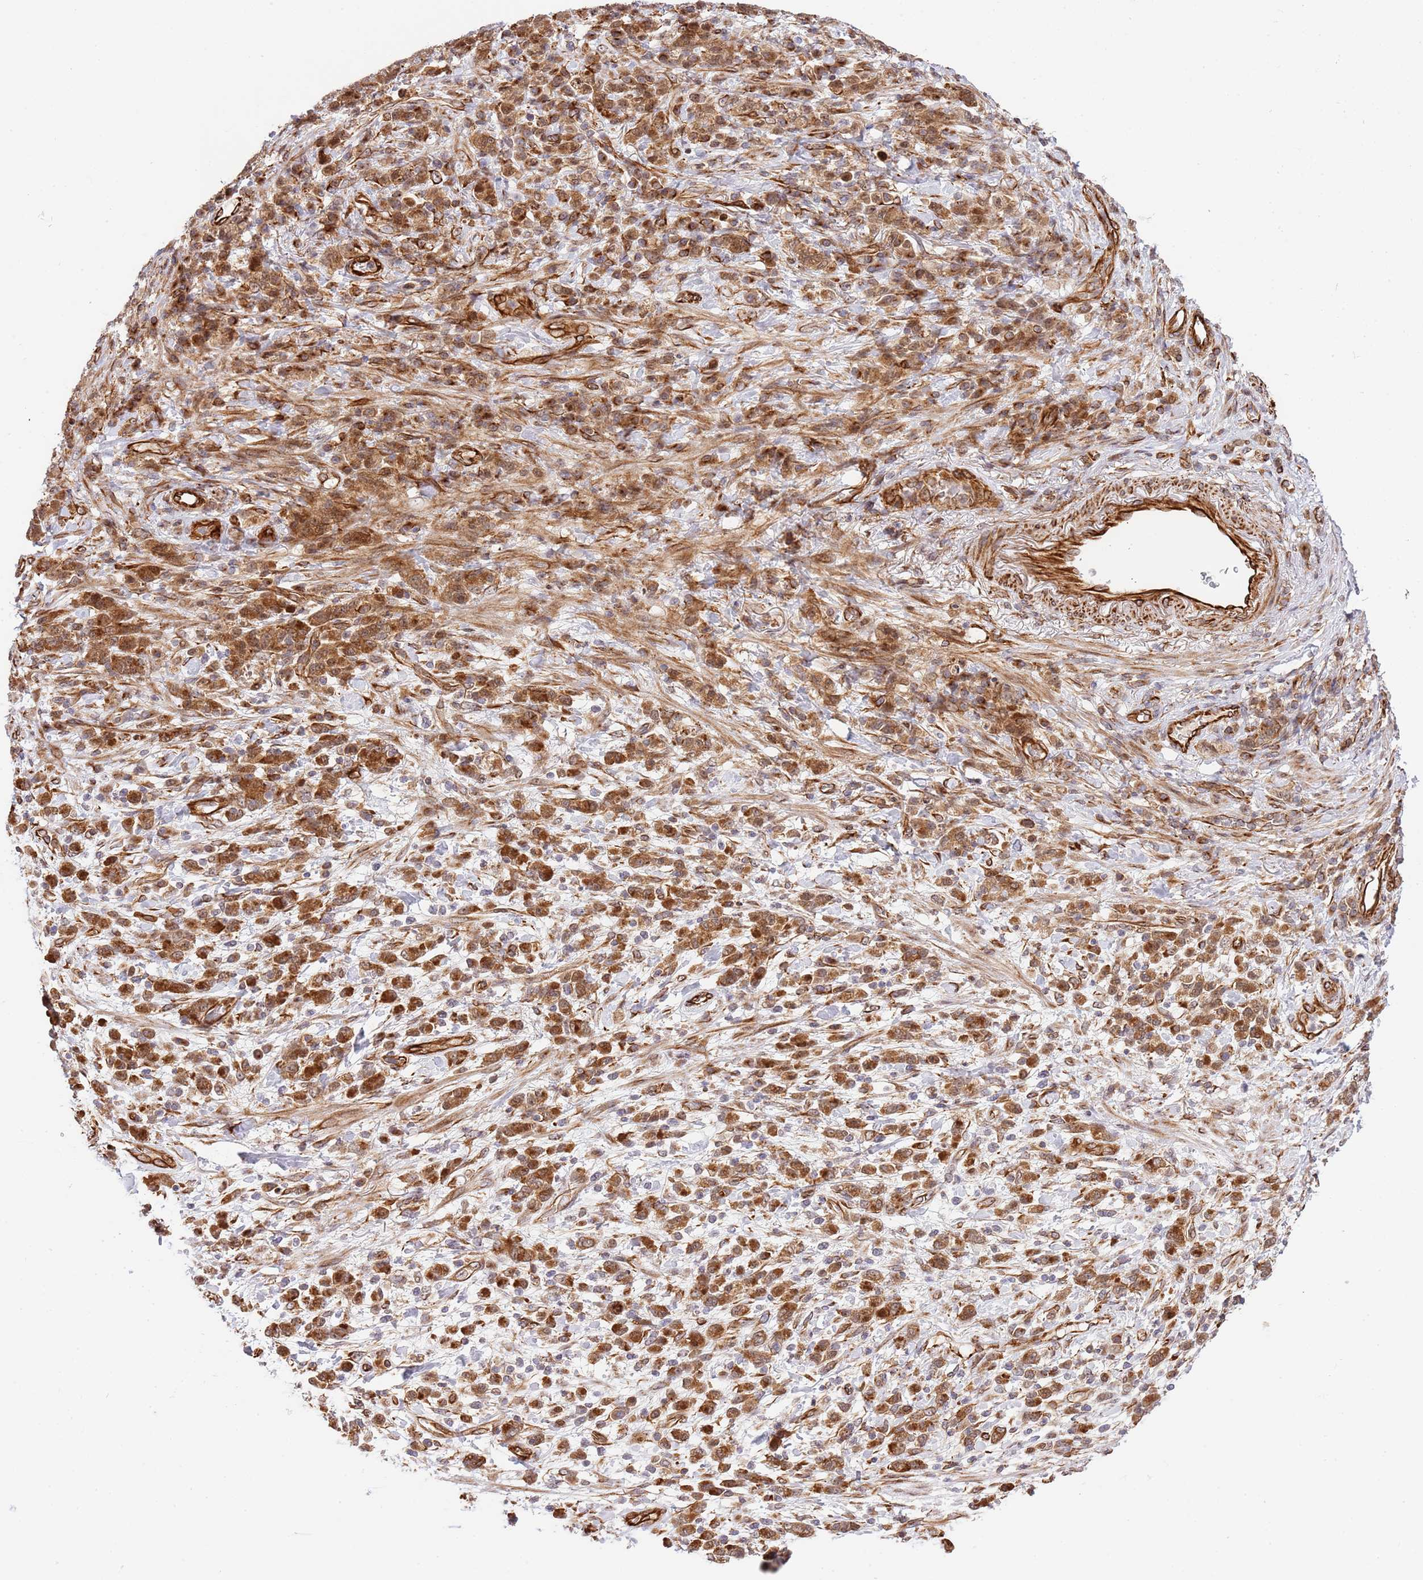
{"staining": {"intensity": "moderate", "quantity": ">75%", "location": "cytoplasmic/membranous"}, "tissue": "stomach cancer", "cell_type": "Tumor cells", "image_type": "cancer", "snomed": [{"axis": "morphology", "description": "Adenocarcinoma, NOS"}, {"axis": "topography", "description": "Stomach"}], "caption": "IHC histopathology image of neoplastic tissue: stomach cancer stained using IHC displays medium levels of moderate protein expression localized specifically in the cytoplasmic/membranous of tumor cells, appearing as a cytoplasmic/membranous brown color.", "gene": "NEK3", "patient": {"sex": "male", "age": 77}}